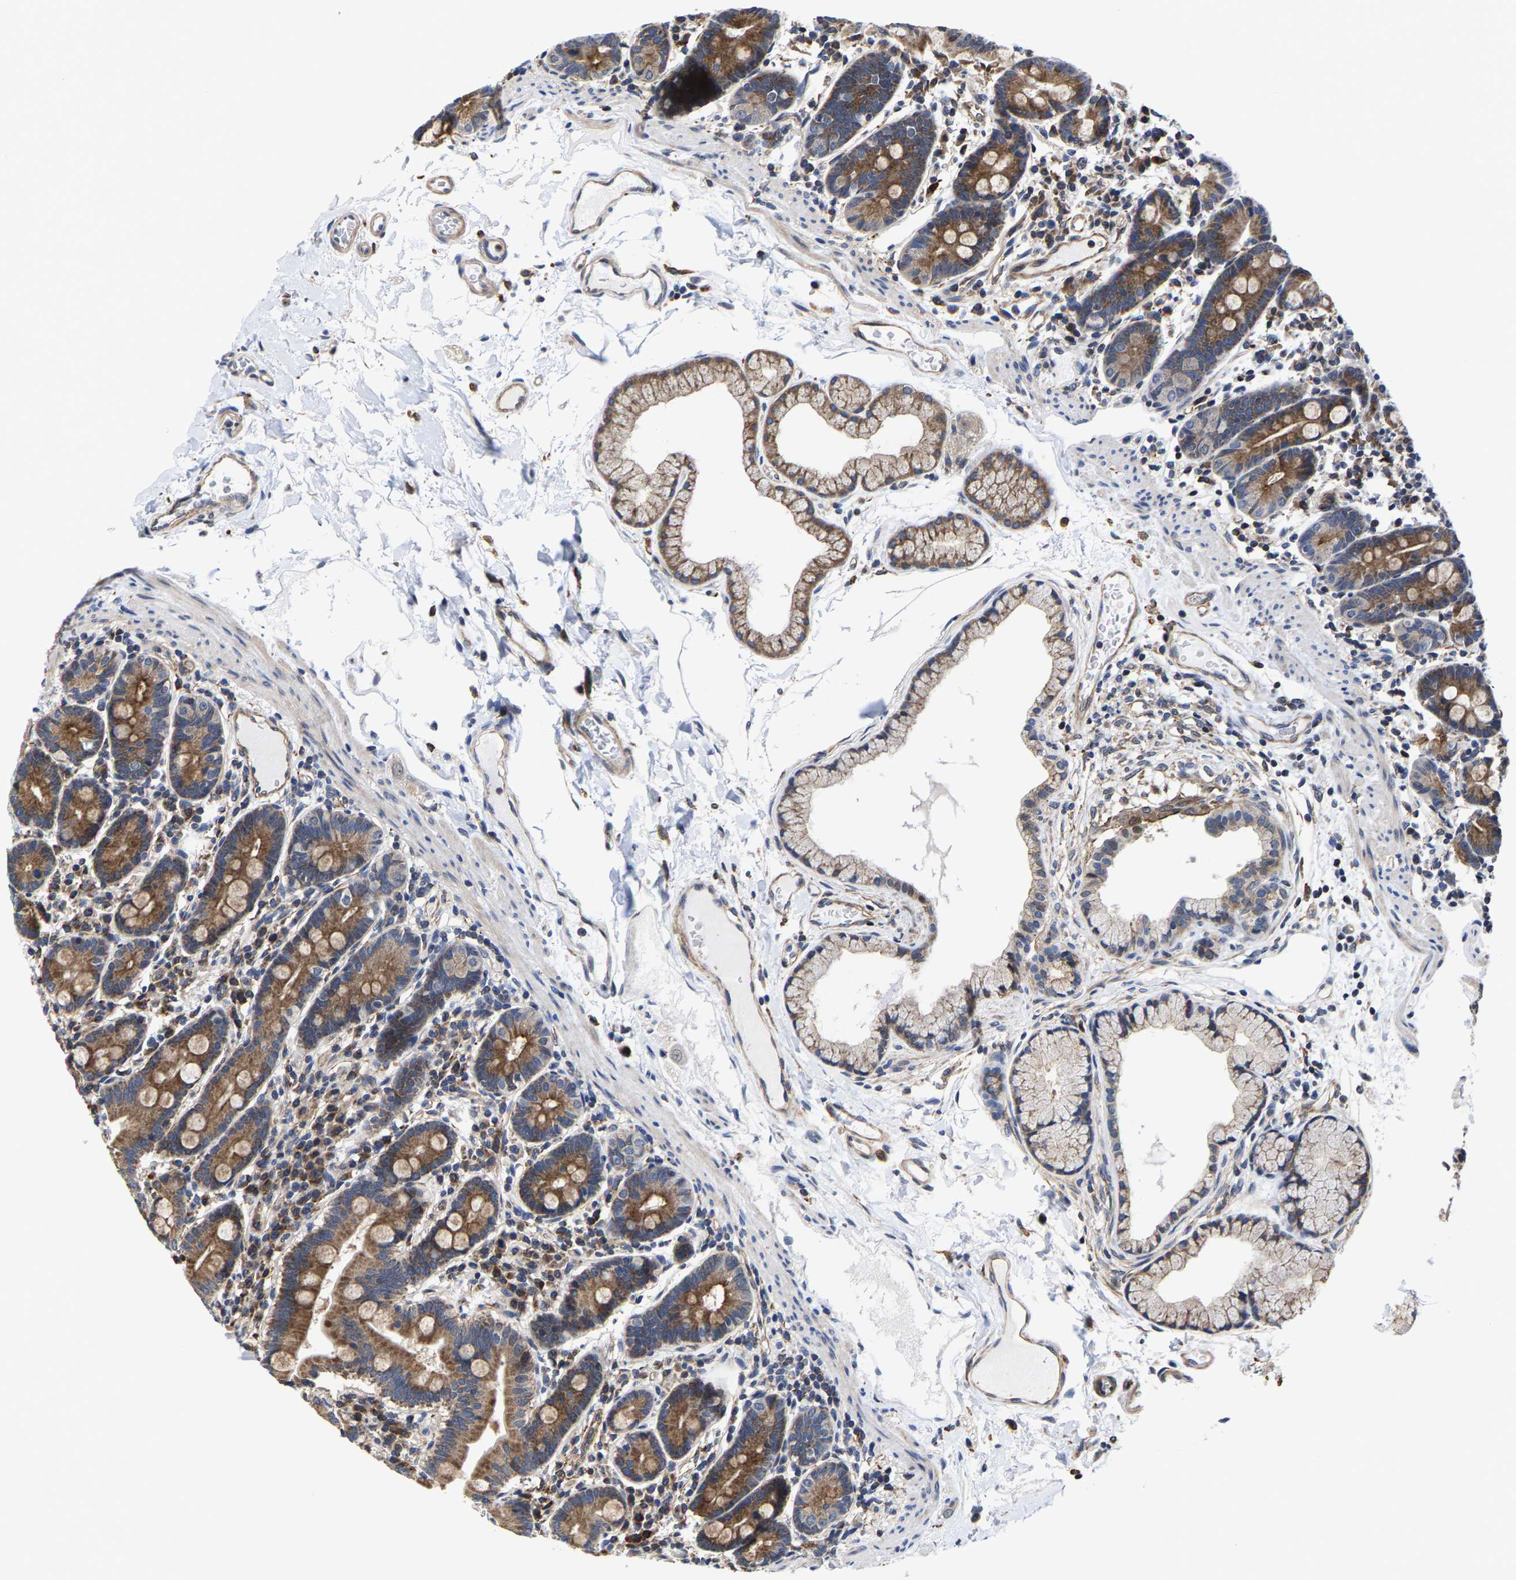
{"staining": {"intensity": "moderate", "quantity": ">75%", "location": "cytoplasmic/membranous"}, "tissue": "duodenum", "cell_type": "Glandular cells", "image_type": "normal", "snomed": [{"axis": "morphology", "description": "Normal tissue, NOS"}, {"axis": "topography", "description": "Duodenum"}], "caption": "IHC staining of normal duodenum, which demonstrates medium levels of moderate cytoplasmic/membranous staining in approximately >75% of glandular cells indicating moderate cytoplasmic/membranous protein expression. The staining was performed using DAB (3,3'-diaminobenzidine) (brown) for protein detection and nuclei were counterstained in hematoxylin (blue).", "gene": "PFKFB3", "patient": {"sex": "male", "age": 50}}